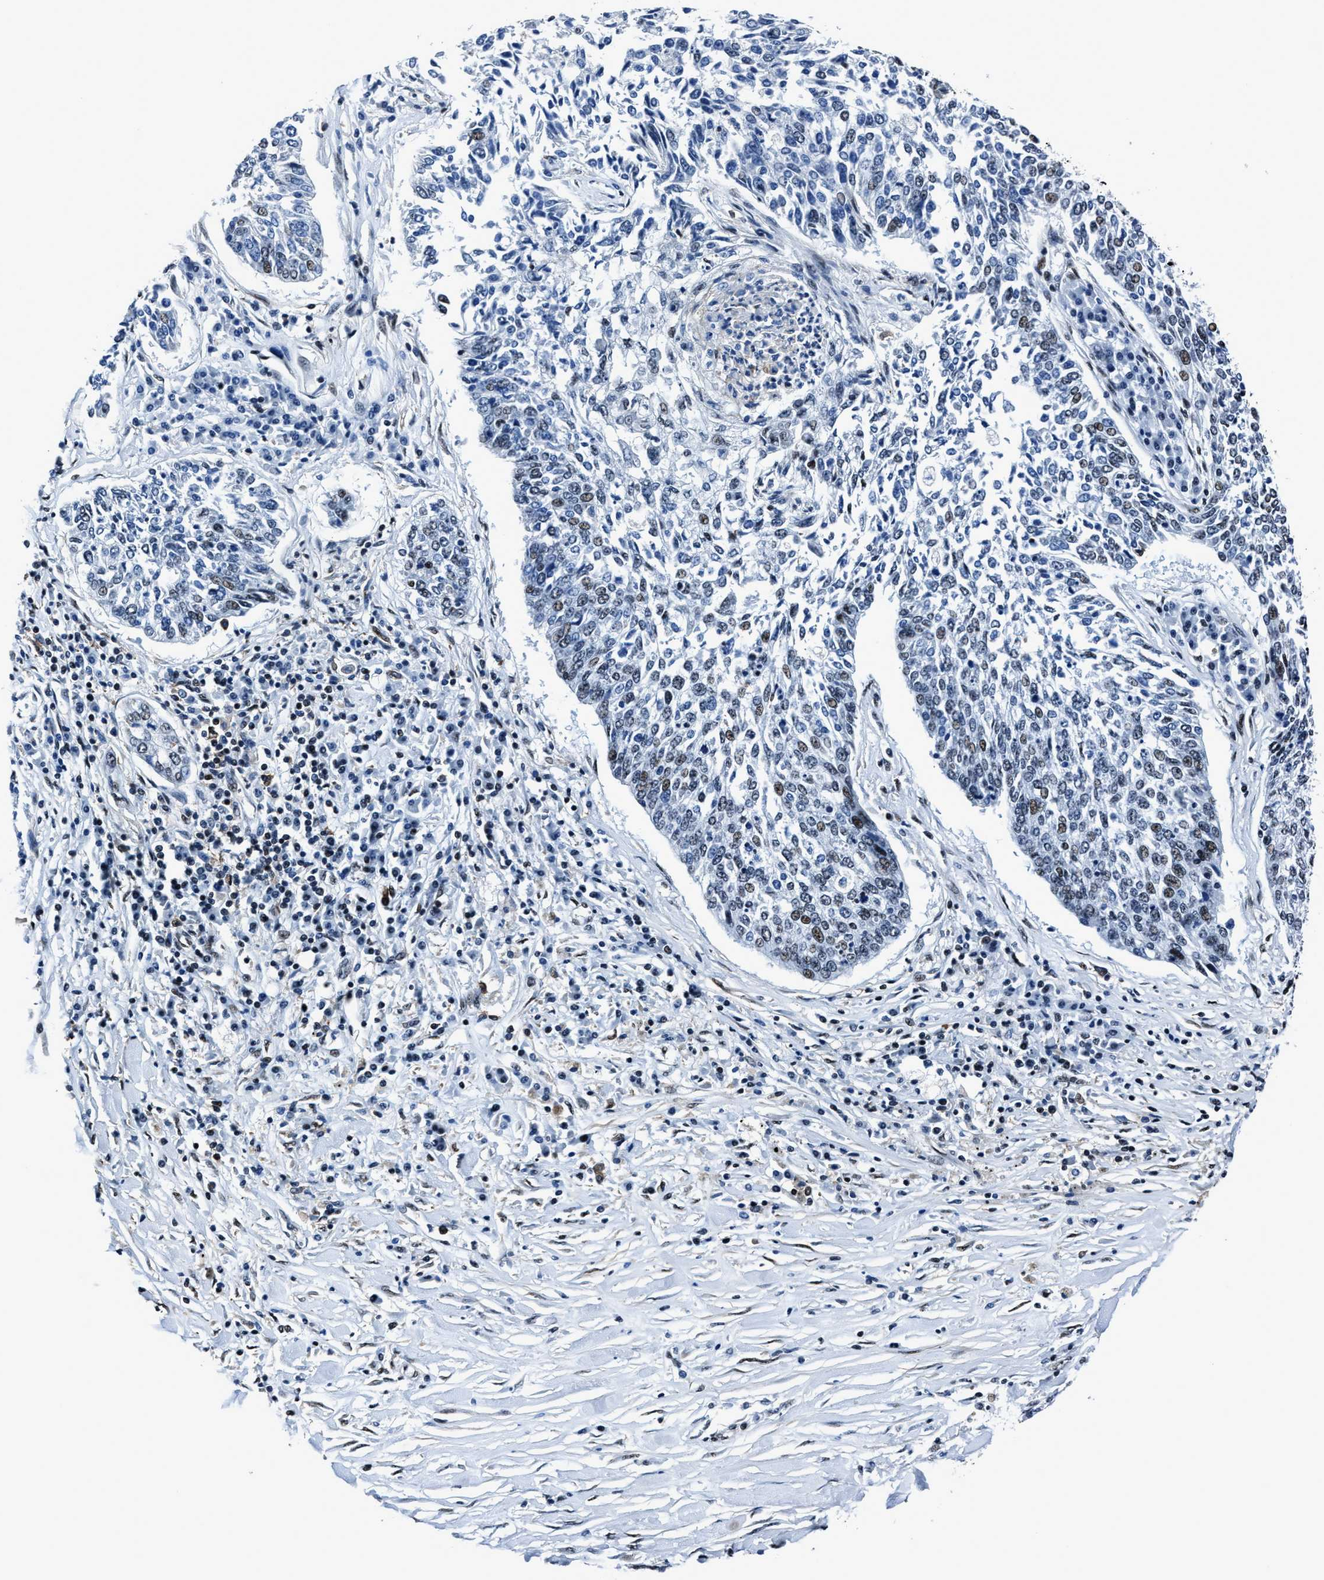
{"staining": {"intensity": "weak", "quantity": "<25%", "location": "nuclear"}, "tissue": "lung cancer", "cell_type": "Tumor cells", "image_type": "cancer", "snomed": [{"axis": "morphology", "description": "Normal tissue, NOS"}, {"axis": "morphology", "description": "Squamous cell carcinoma, NOS"}, {"axis": "topography", "description": "Cartilage tissue"}, {"axis": "topography", "description": "Bronchus"}, {"axis": "topography", "description": "Lung"}], "caption": "The immunohistochemistry photomicrograph has no significant positivity in tumor cells of lung cancer (squamous cell carcinoma) tissue.", "gene": "PPIE", "patient": {"sex": "female", "age": 49}}